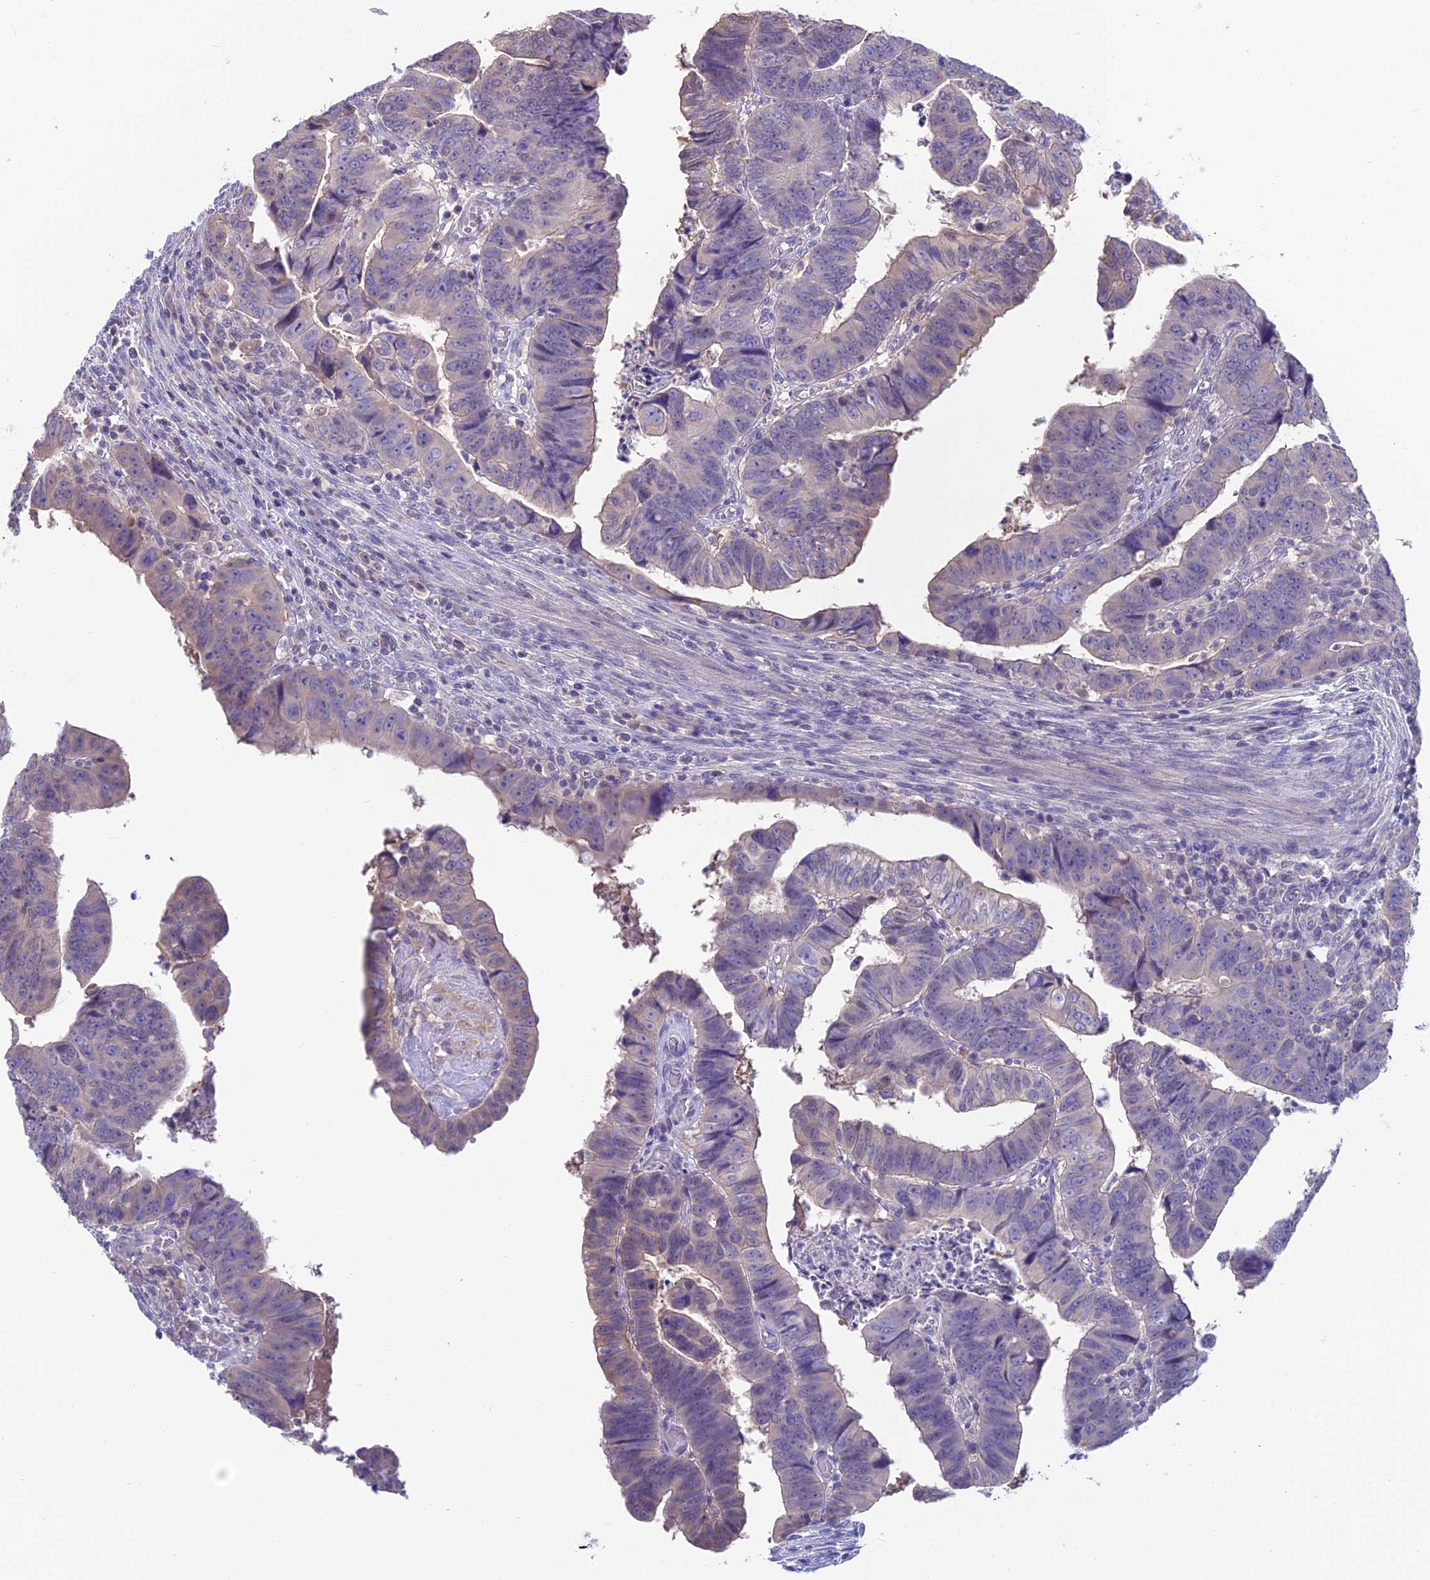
{"staining": {"intensity": "negative", "quantity": "none", "location": "none"}, "tissue": "colorectal cancer", "cell_type": "Tumor cells", "image_type": "cancer", "snomed": [{"axis": "morphology", "description": "Normal tissue, NOS"}, {"axis": "morphology", "description": "Adenocarcinoma, NOS"}, {"axis": "topography", "description": "Rectum"}], "caption": "The immunohistochemistry photomicrograph has no significant expression in tumor cells of adenocarcinoma (colorectal) tissue.", "gene": "SNAP91", "patient": {"sex": "female", "age": 65}}